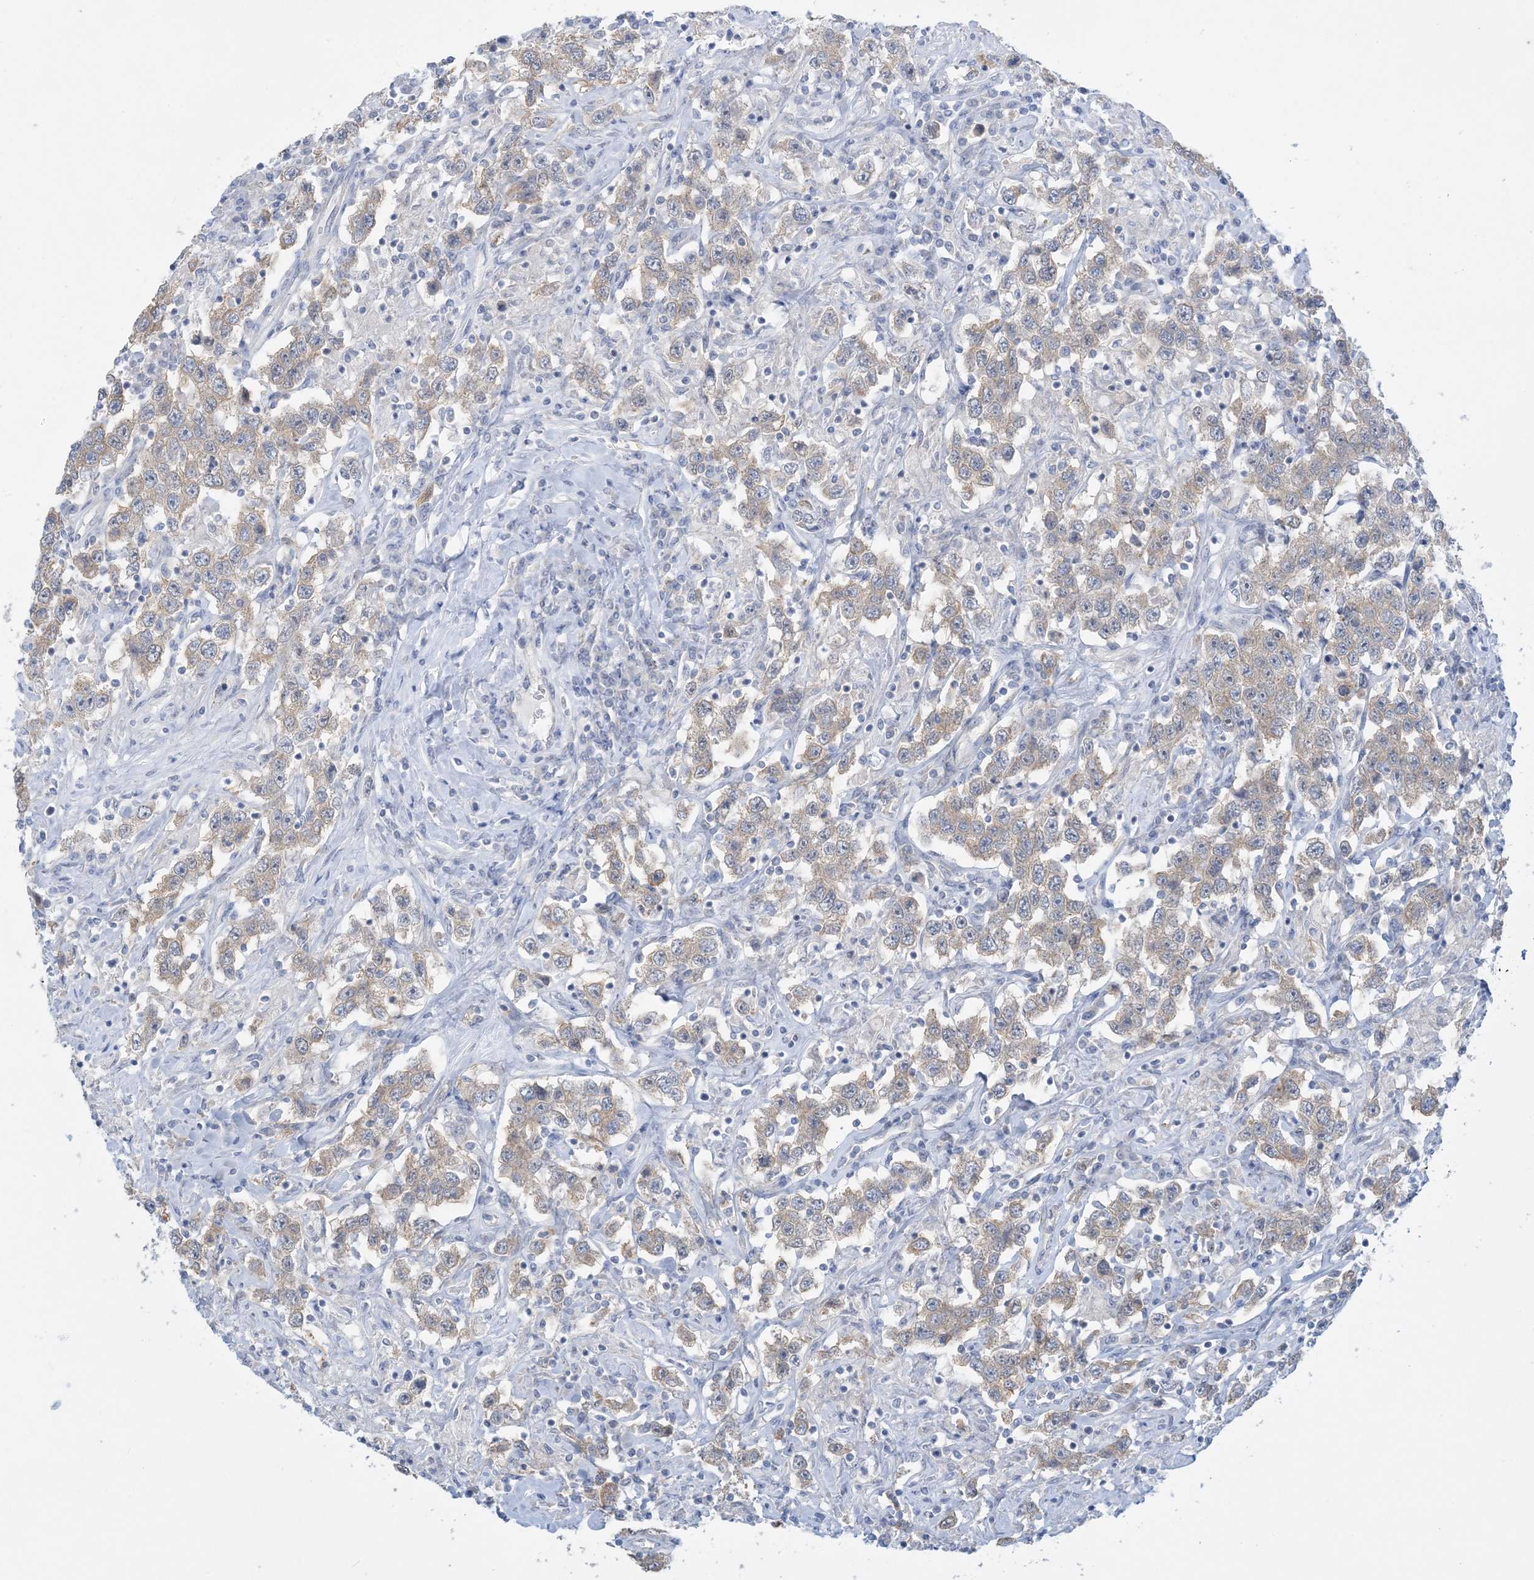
{"staining": {"intensity": "weak", "quantity": "25%-75%", "location": "cytoplasmic/membranous"}, "tissue": "testis cancer", "cell_type": "Tumor cells", "image_type": "cancer", "snomed": [{"axis": "morphology", "description": "Seminoma, NOS"}, {"axis": "topography", "description": "Testis"}], "caption": "Testis seminoma stained with a protein marker shows weak staining in tumor cells.", "gene": "MRPS18A", "patient": {"sex": "male", "age": 41}}